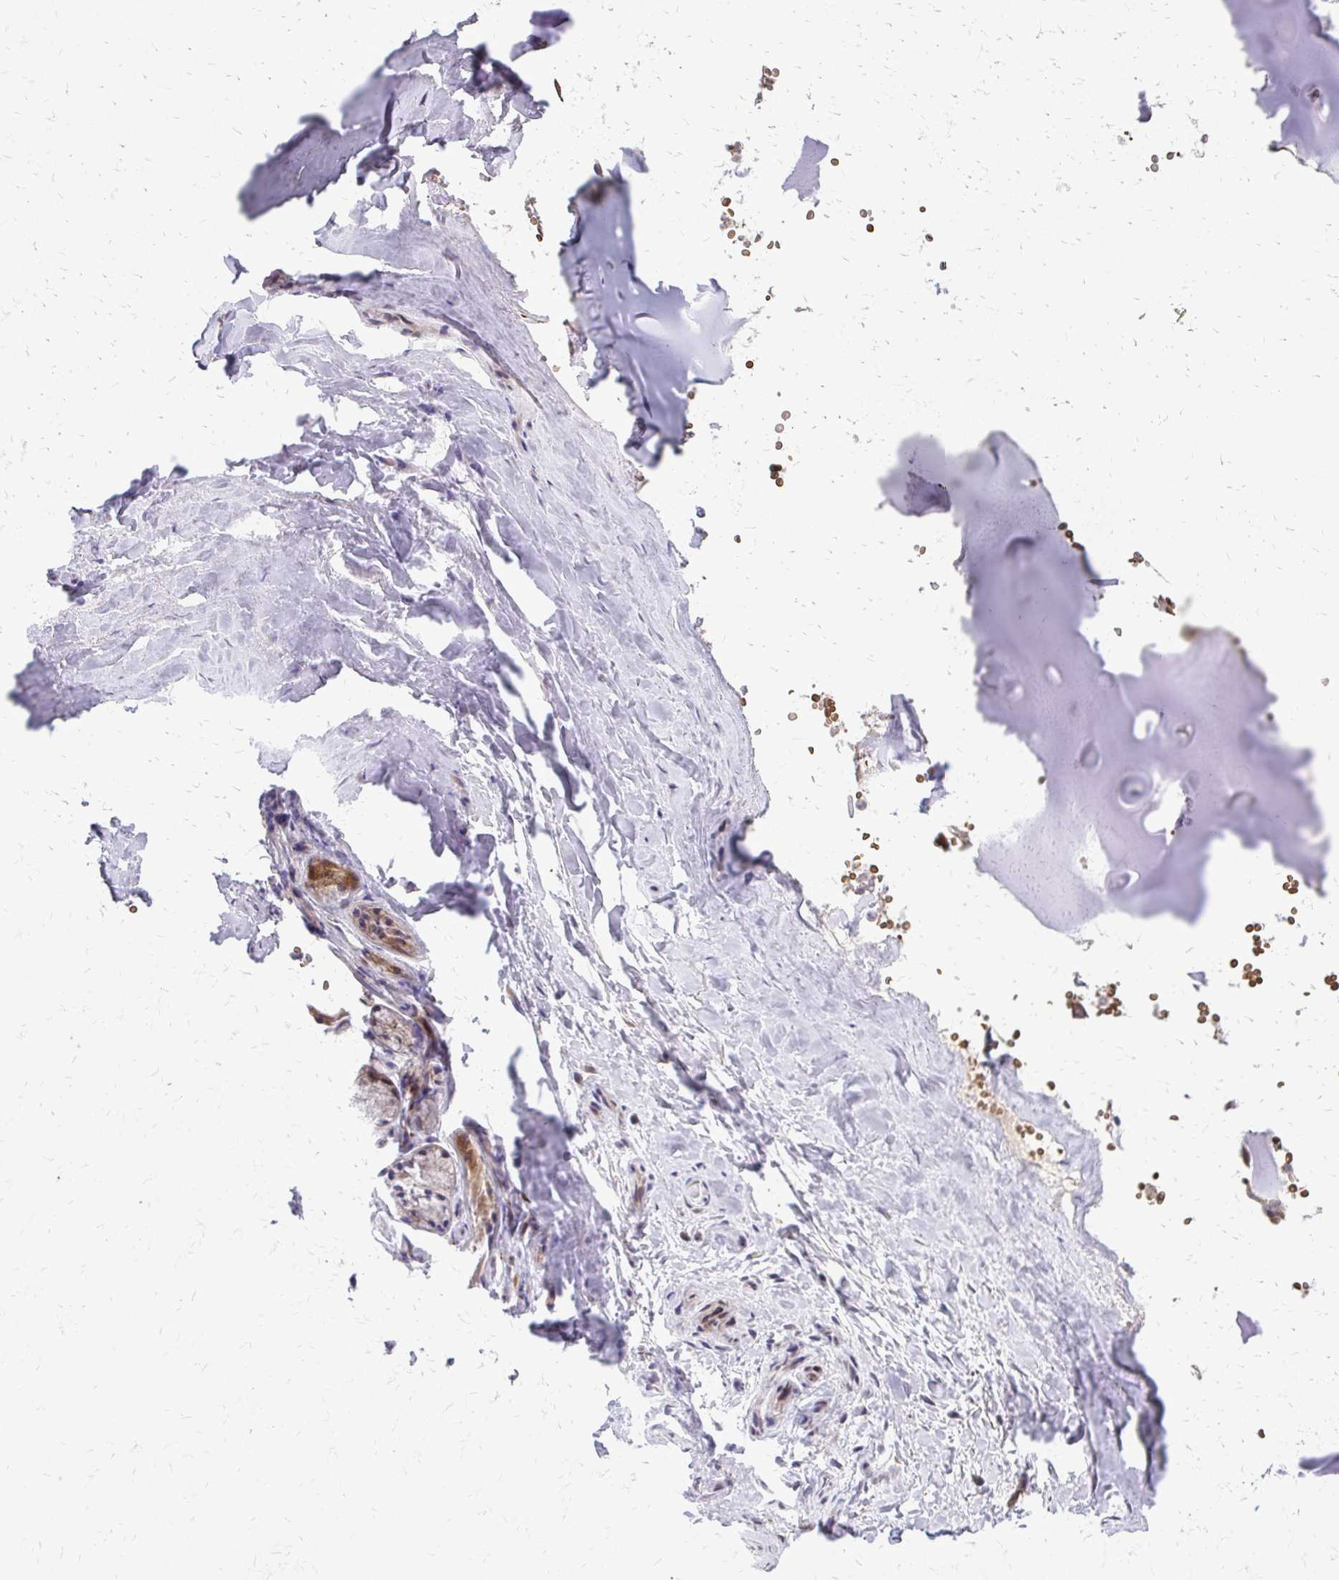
{"staining": {"intensity": "negative", "quantity": "none", "location": "none"}, "tissue": "adipose tissue", "cell_type": "Adipocytes", "image_type": "normal", "snomed": [{"axis": "morphology", "description": "Normal tissue, NOS"}, {"axis": "topography", "description": "Cartilage tissue"}, {"axis": "topography", "description": "Nasopharynx"}, {"axis": "topography", "description": "Thyroid gland"}], "caption": "The photomicrograph reveals no staining of adipocytes in benign adipose tissue. The staining is performed using DAB (3,3'-diaminobenzidine) brown chromogen with nuclei counter-stained in using hematoxylin.", "gene": "FUNDC2", "patient": {"sex": "male", "age": 63}}